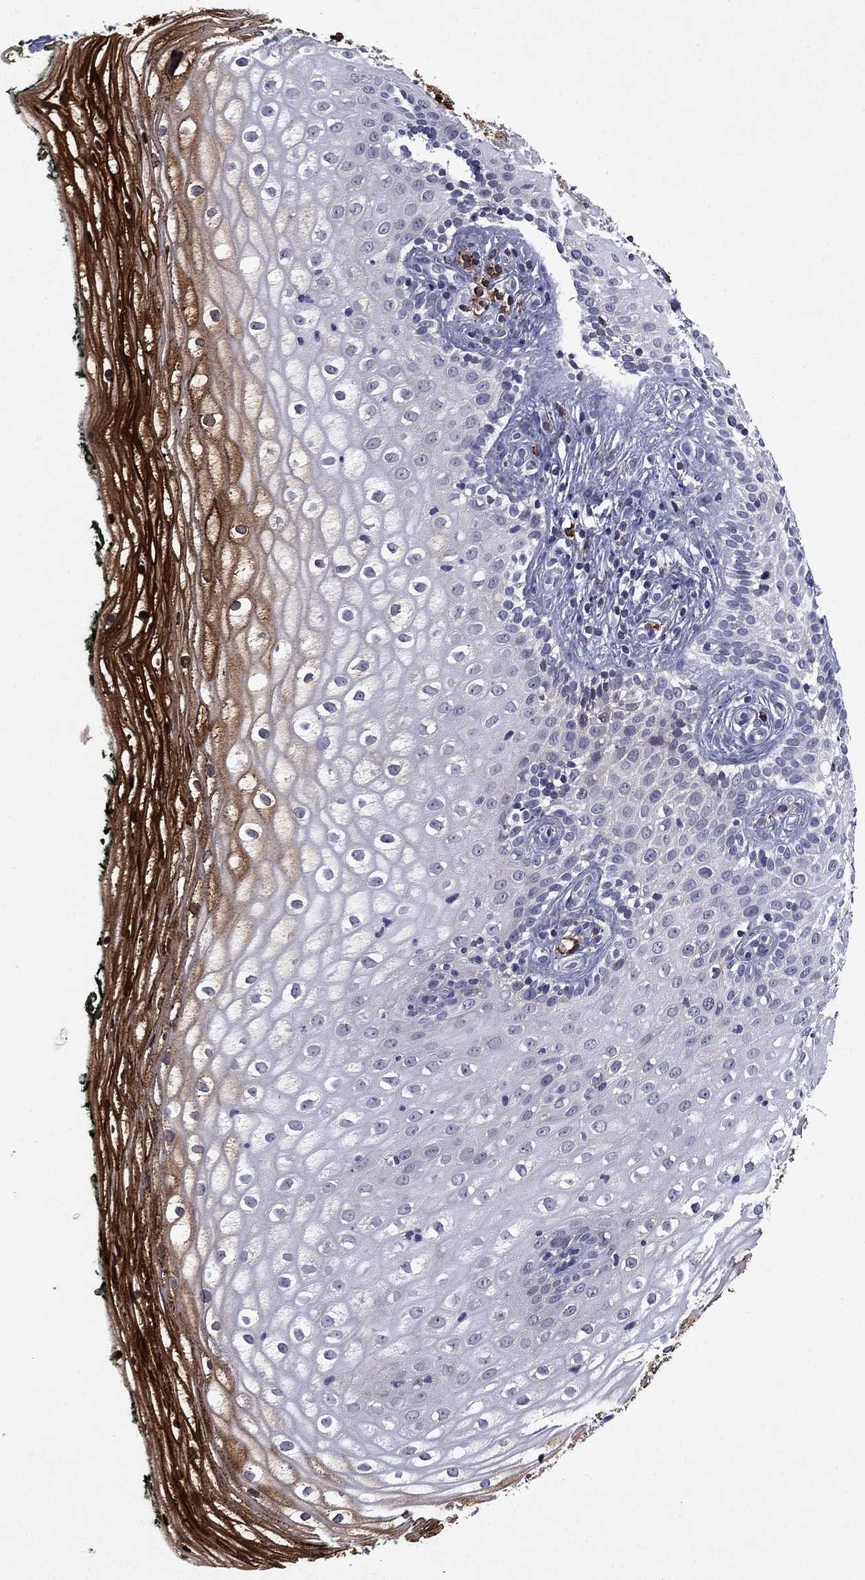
{"staining": {"intensity": "strong", "quantity": ">75%", "location": "cytoplasmic/membranous"}, "tissue": "vagina", "cell_type": "Squamous epithelial cells", "image_type": "normal", "snomed": [{"axis": "morphology", "description": "Normal tissue, NOS"}, {"axis": "topography", "description": "Vagina"}], "caption": "Protein expression analysis of normal human vagina reveals strong cytoplasmic/membranous expression in about >75% of squamous epithelial cells. The staining was performed using DAB (3,3'-diaminobenzidine) to visualize the protein expression in brown, while the nuclei were stained in blue with hematoxylin (Magnification: 20x).", "gene": "ECM1", "patient": {"sex": "female", "age": 47}}